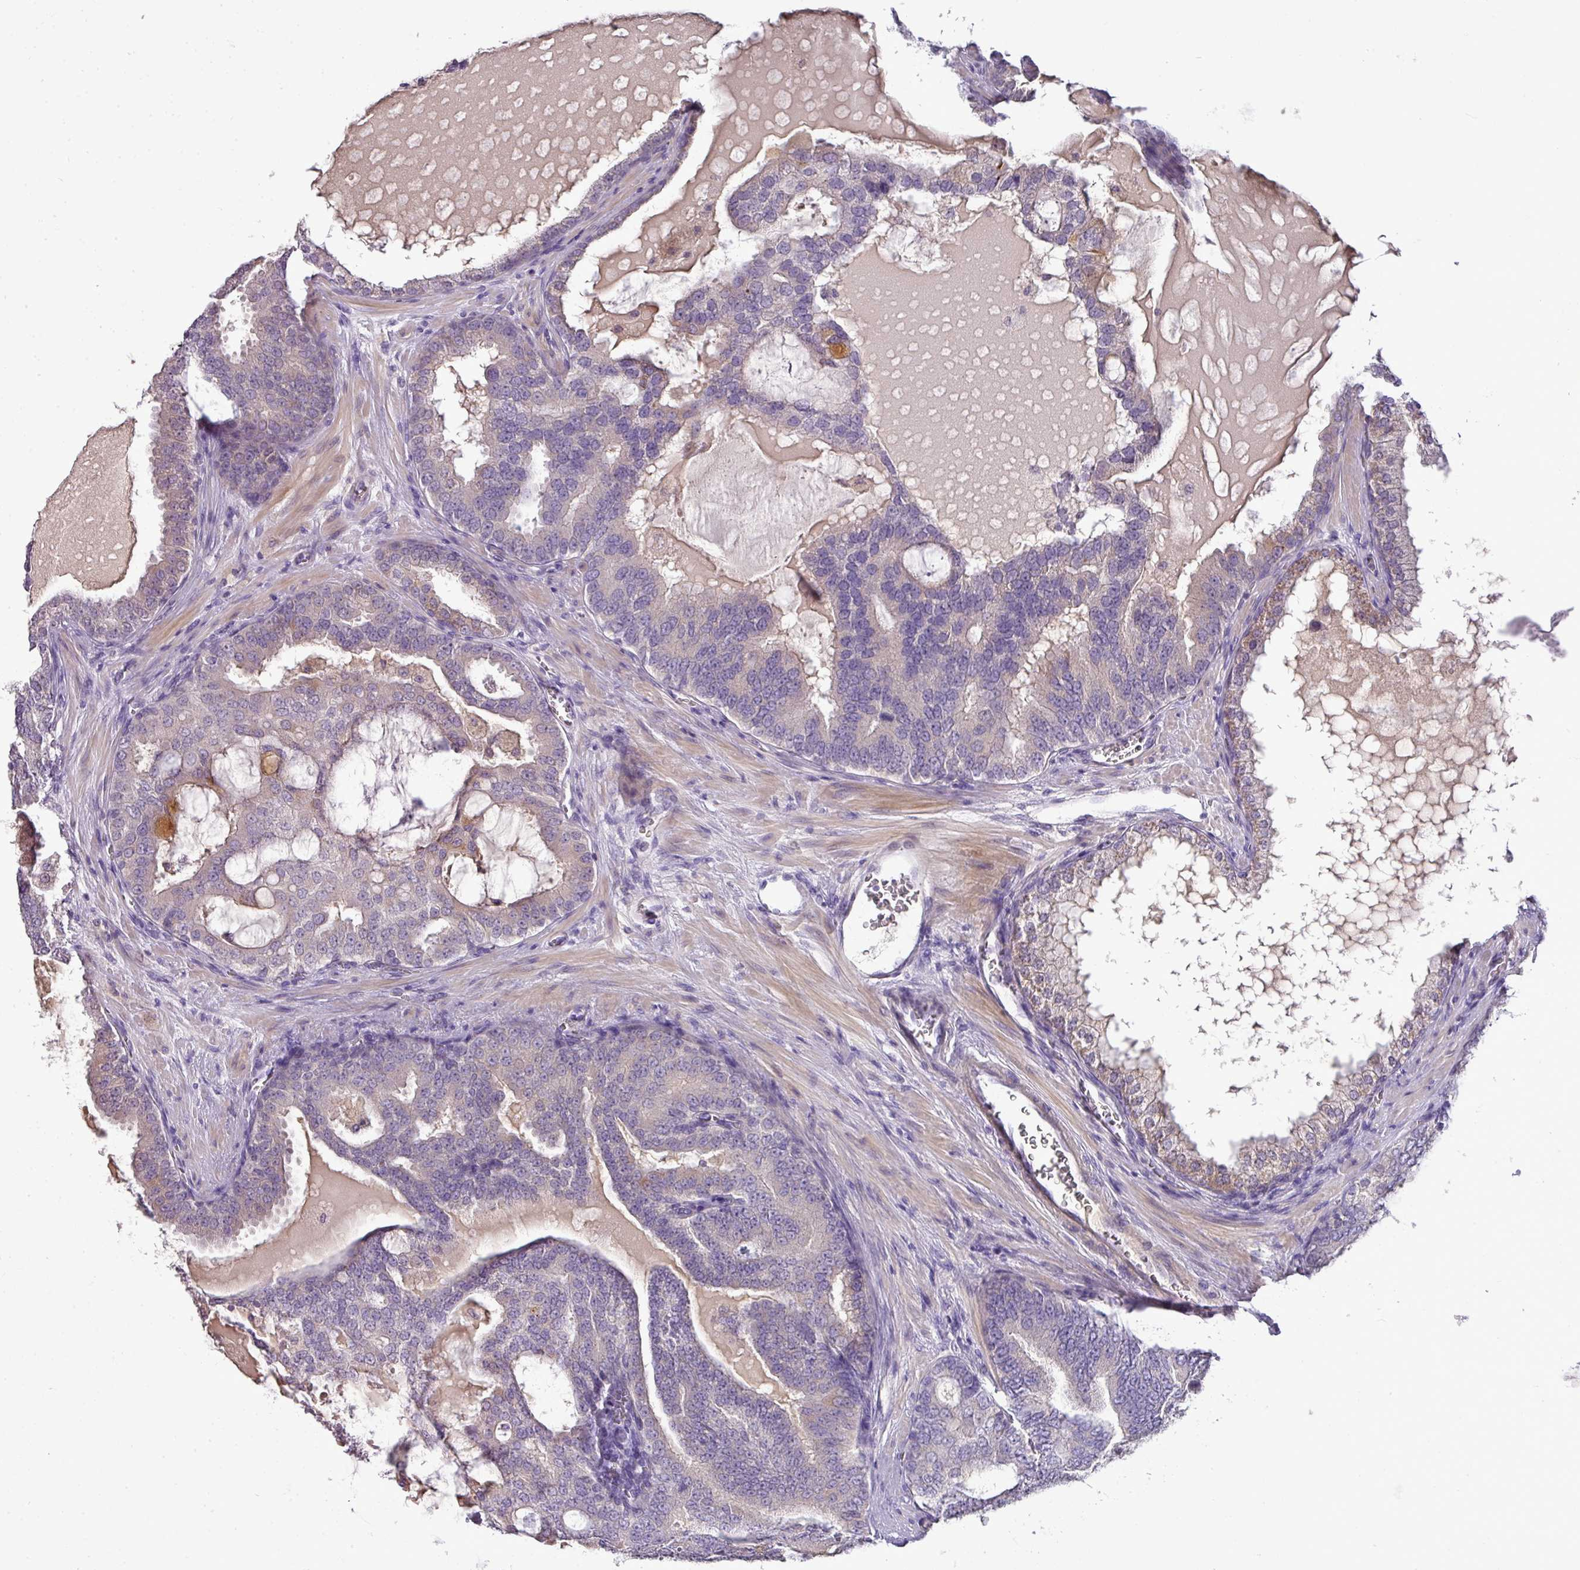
{"staining": {"intensity": "moderate", "quantity": "<25%", "location": "cytoplasmic/membranous"}, "tissue": "prostate cancer", "cell_type": "Tumor cells", "image_type": "cancer", "snomed": [{"axis": "morphology", "description": "Adenocarcinoma, High grade"}, {"axis": "topography", "description": "Prostate"}], "caption": "Tumor cells demonstrate low levels of moderate cytoplasmic/membranous staining in about <25% of cells in prostate adenocarcinoma (high-grade).", "gene": "BRINP2", "patient": {"sex": "male", "age": 55}}